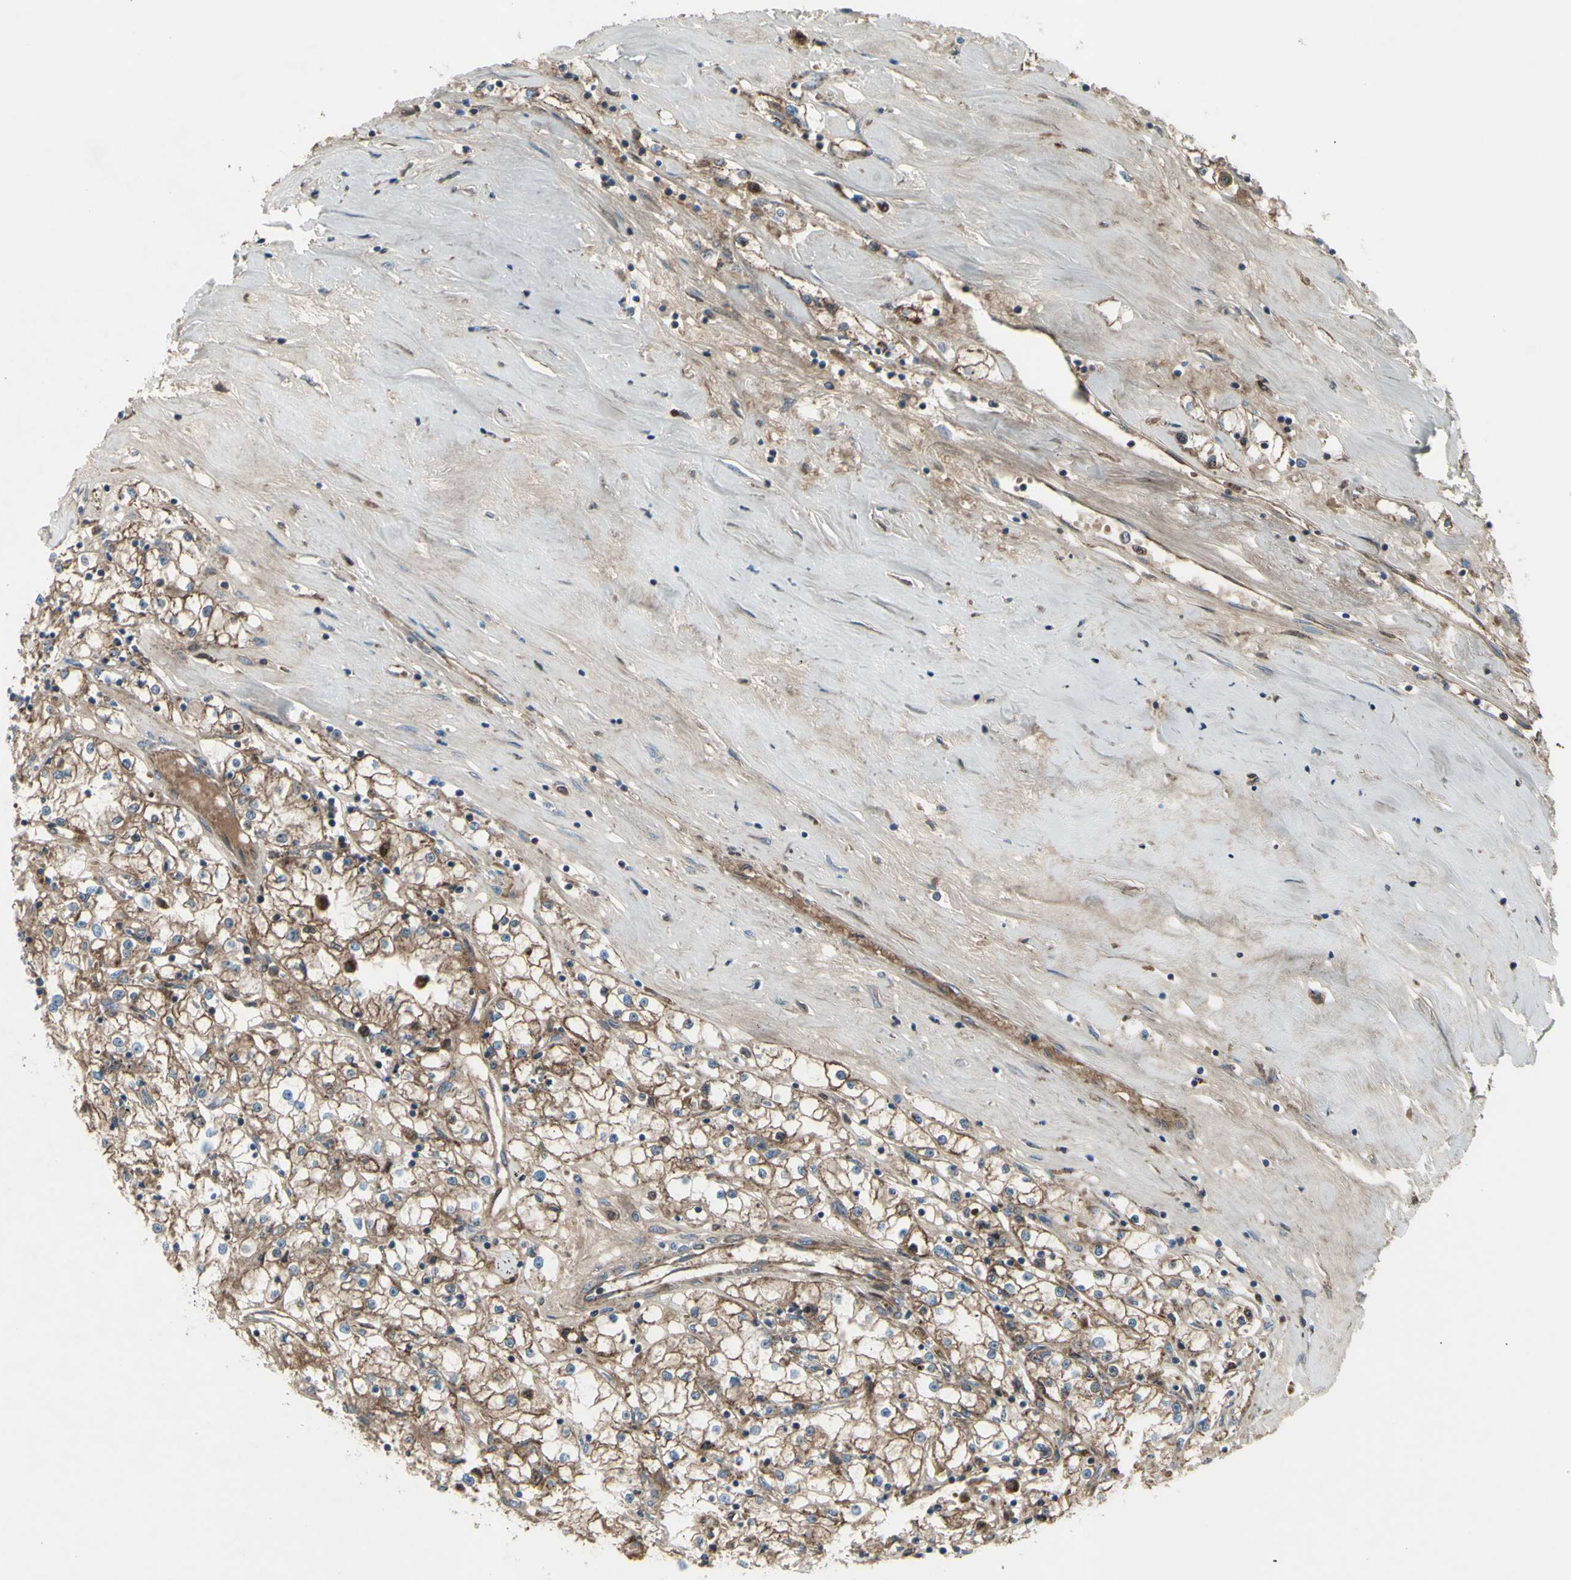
{"staining": {"intensity": "moderate", "quantity": ">75%", "location": "cytoplasmic/membranous"}, "tissue": "renal cancer", "cell_type": "Tumor cells", "image_type": "cancer", "snomed": [{"axis": "morphology", "description": "Adenocarcinoma, NOS"}, {"axis": "topography", "description": "Kidney"}], "caption": "Tumor cells demonstrate medium levels of moderate cytoplasmic/membranous staining in about >75% of cells in renal cancer.", "gene": "EMC7", "patient": {"sex": "male", "age": 56}}